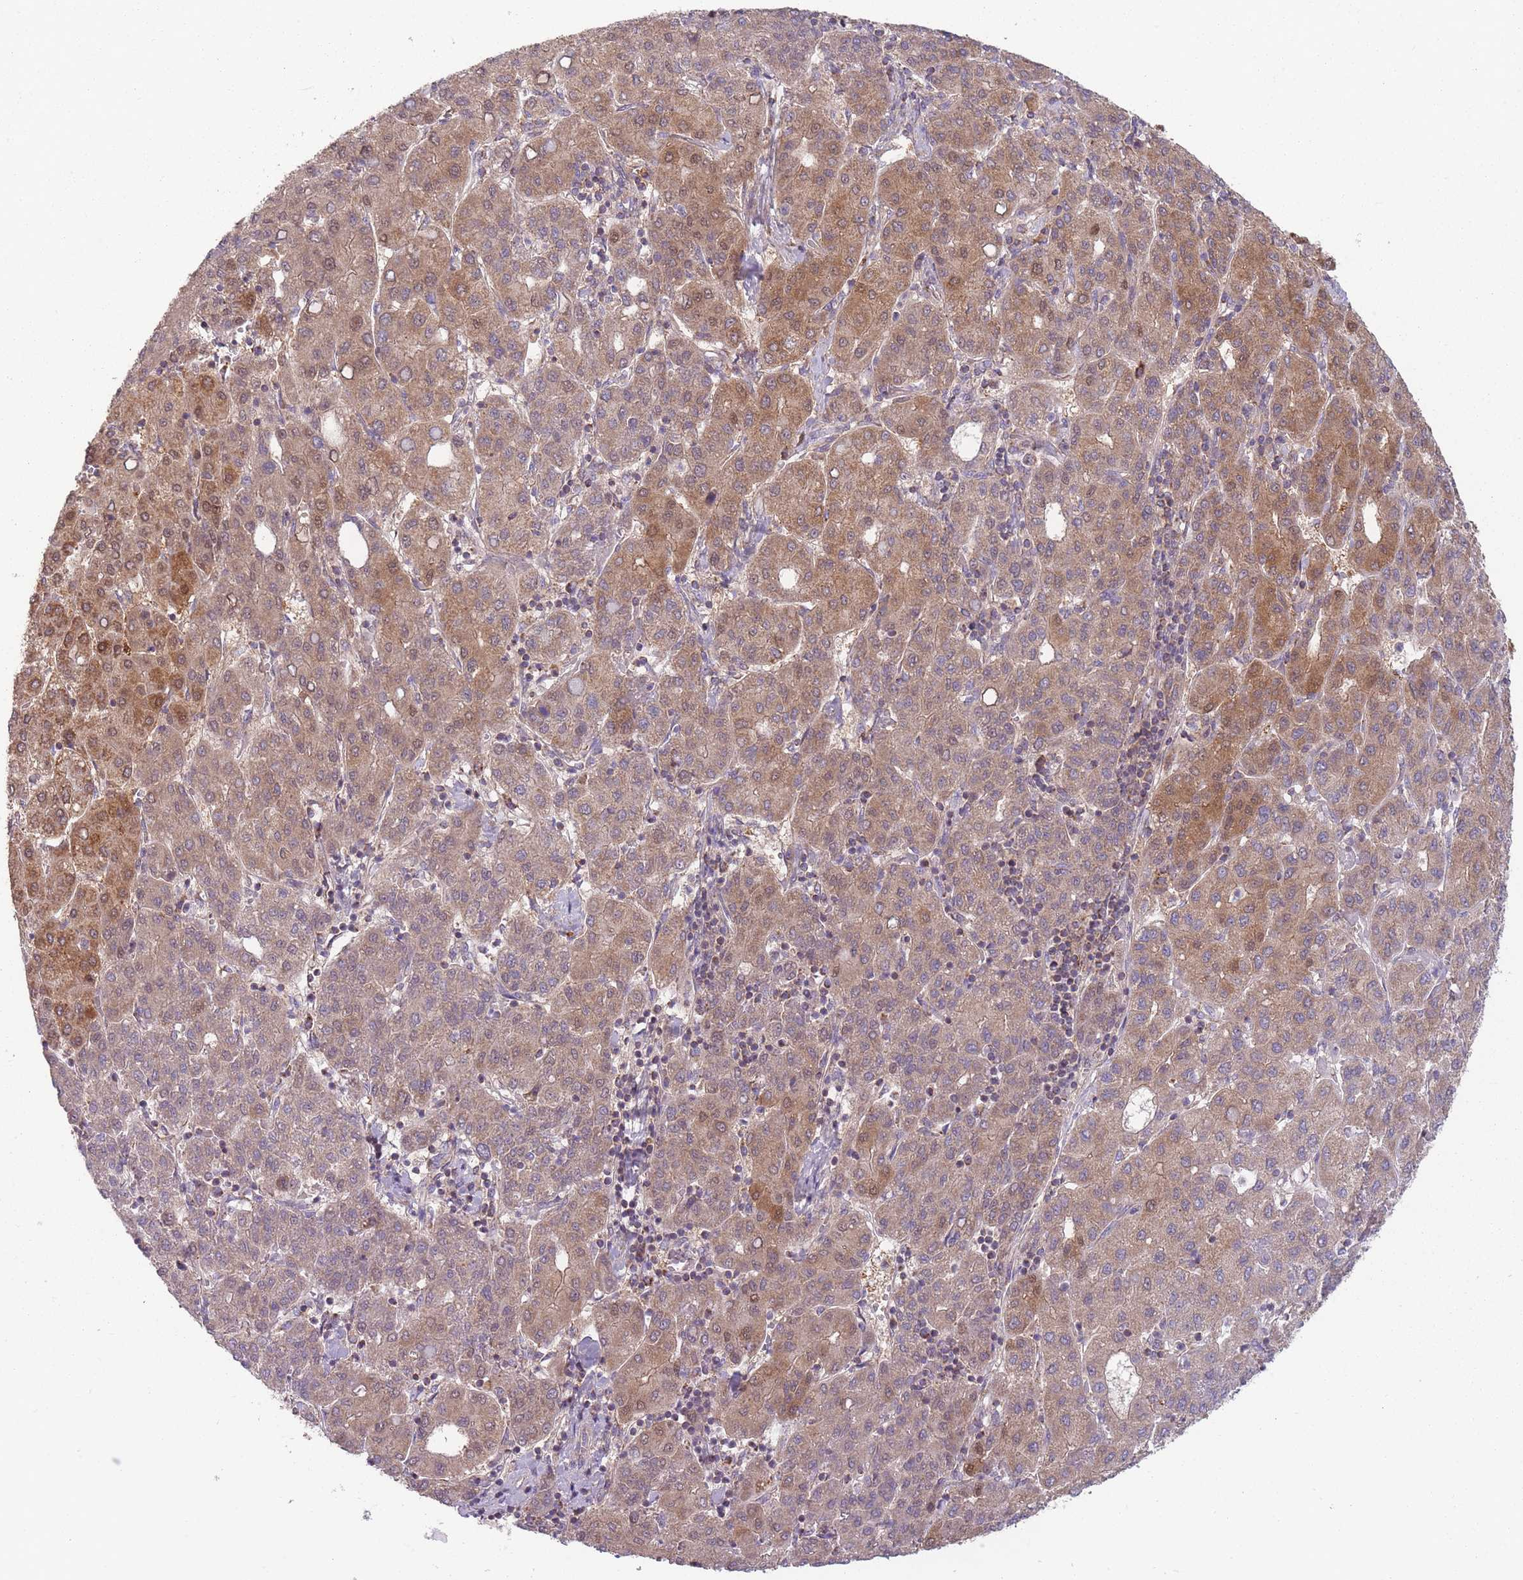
{"staining": {"intensity": "strong", "quantity": "25%-75%", "location": "cytoplasmic/membranous"}, "tissue": "liver cancer", "cell_type": "Tumor cells", "image_type": "cancer", "snomed": [{"axis": "morphology", "description": "Carcinoma, Hepatocellular, NOS"}, {"axis": "topography", "description": "Liver"}], "caption": "There is high levels of strong cytoplasmic/membranous positivity in tumor cells of liver cancer (hepatocellular carcinoma), as demonstrated by immunohistochemical staining (brown color).", "gene": "NDUFA9", "patient": {"sex": "male", "age": 65}}